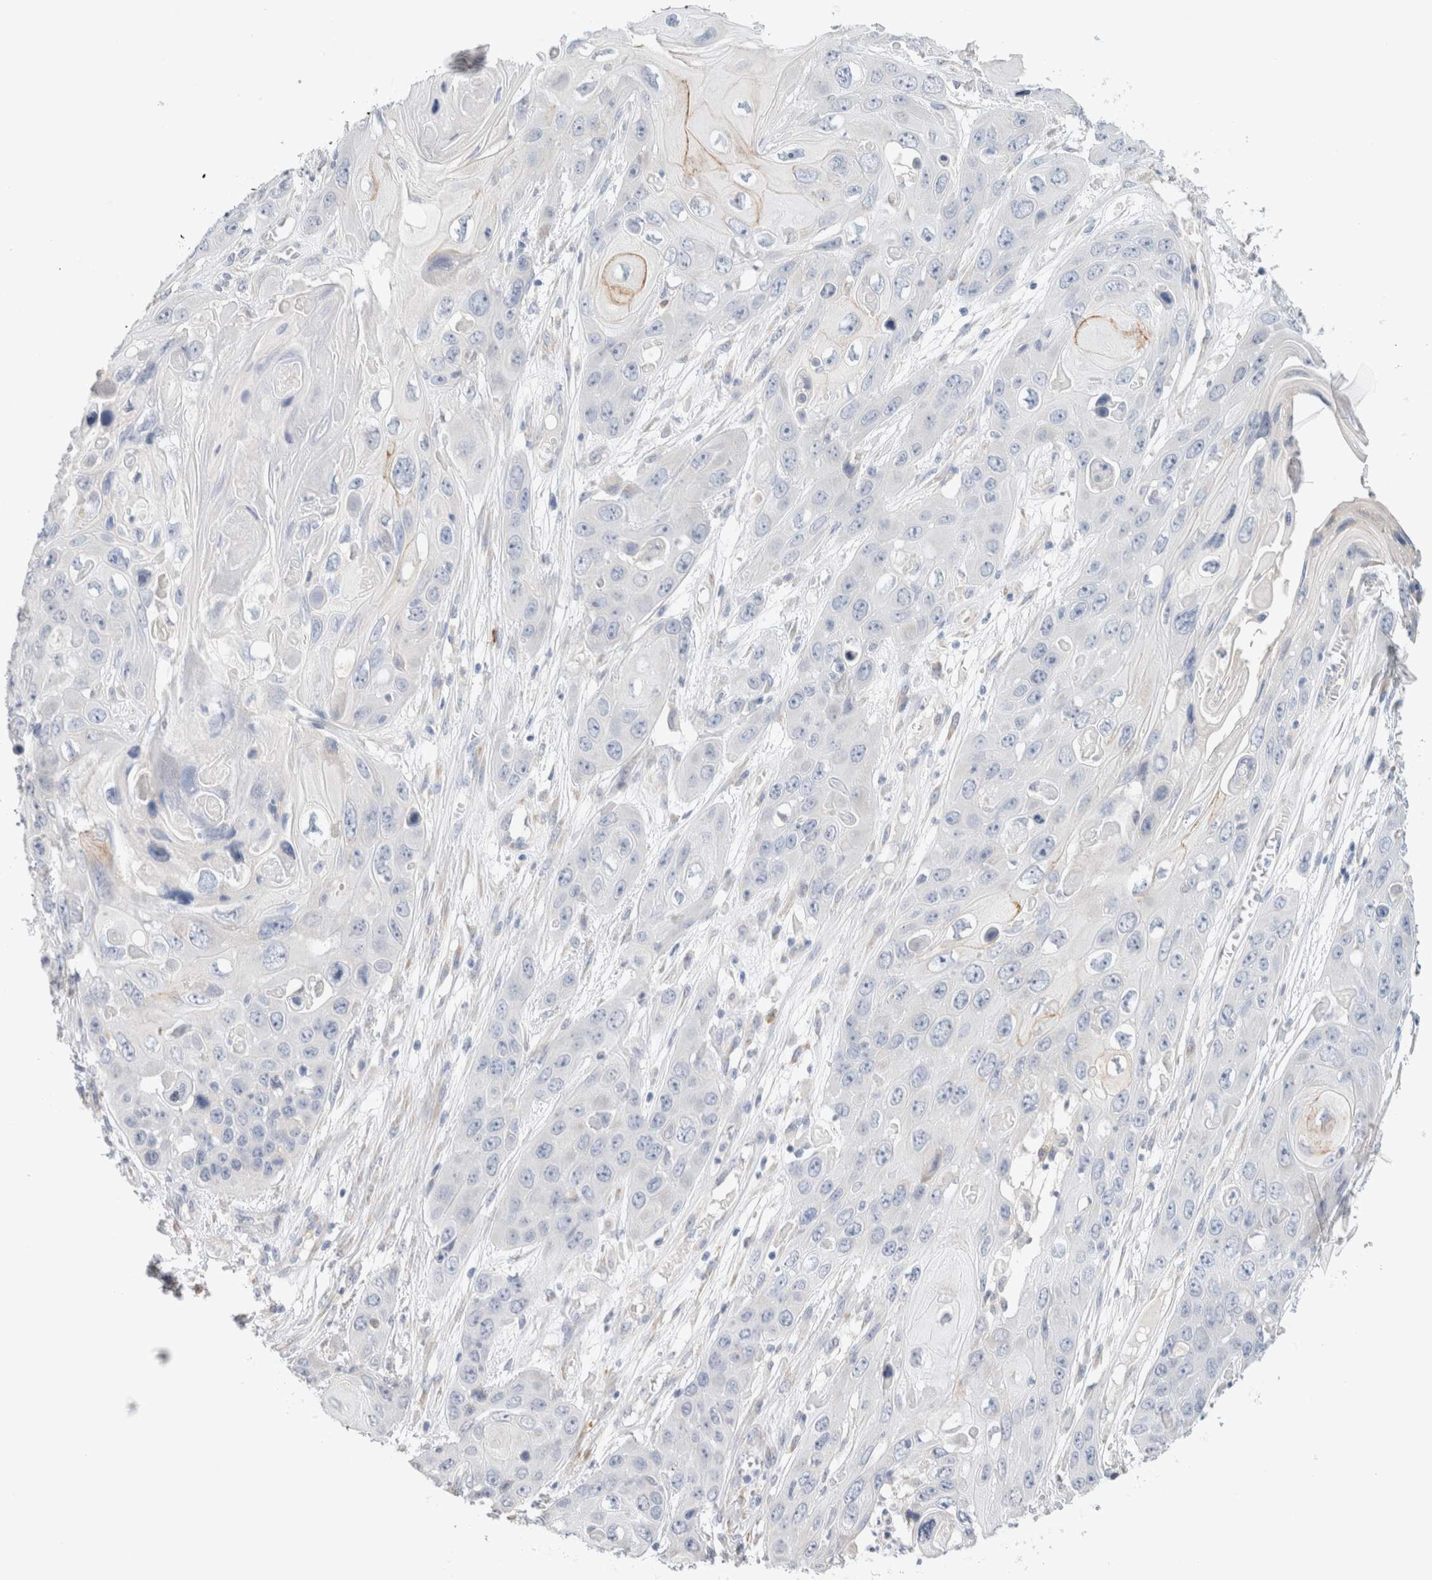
{"staining": {"intensity": "negative", "quantity": "none", "location": "none"}, "tissue": "skin cancer", "cell_type": "Tumor cells", "image_type": "cancer", "snomed": [{"axis": "morphology", "description": "Squamous cell carcinoma, NOS"}, {"axis": "topography", "description": "Skin"}], "caption": "Immunohistochemical staining of human squamous cell carcinoma (skin) reveals no significant staining in tumor cells.", "gene": "GADD45G", "patient": {"sex": "male", "age": 55}}